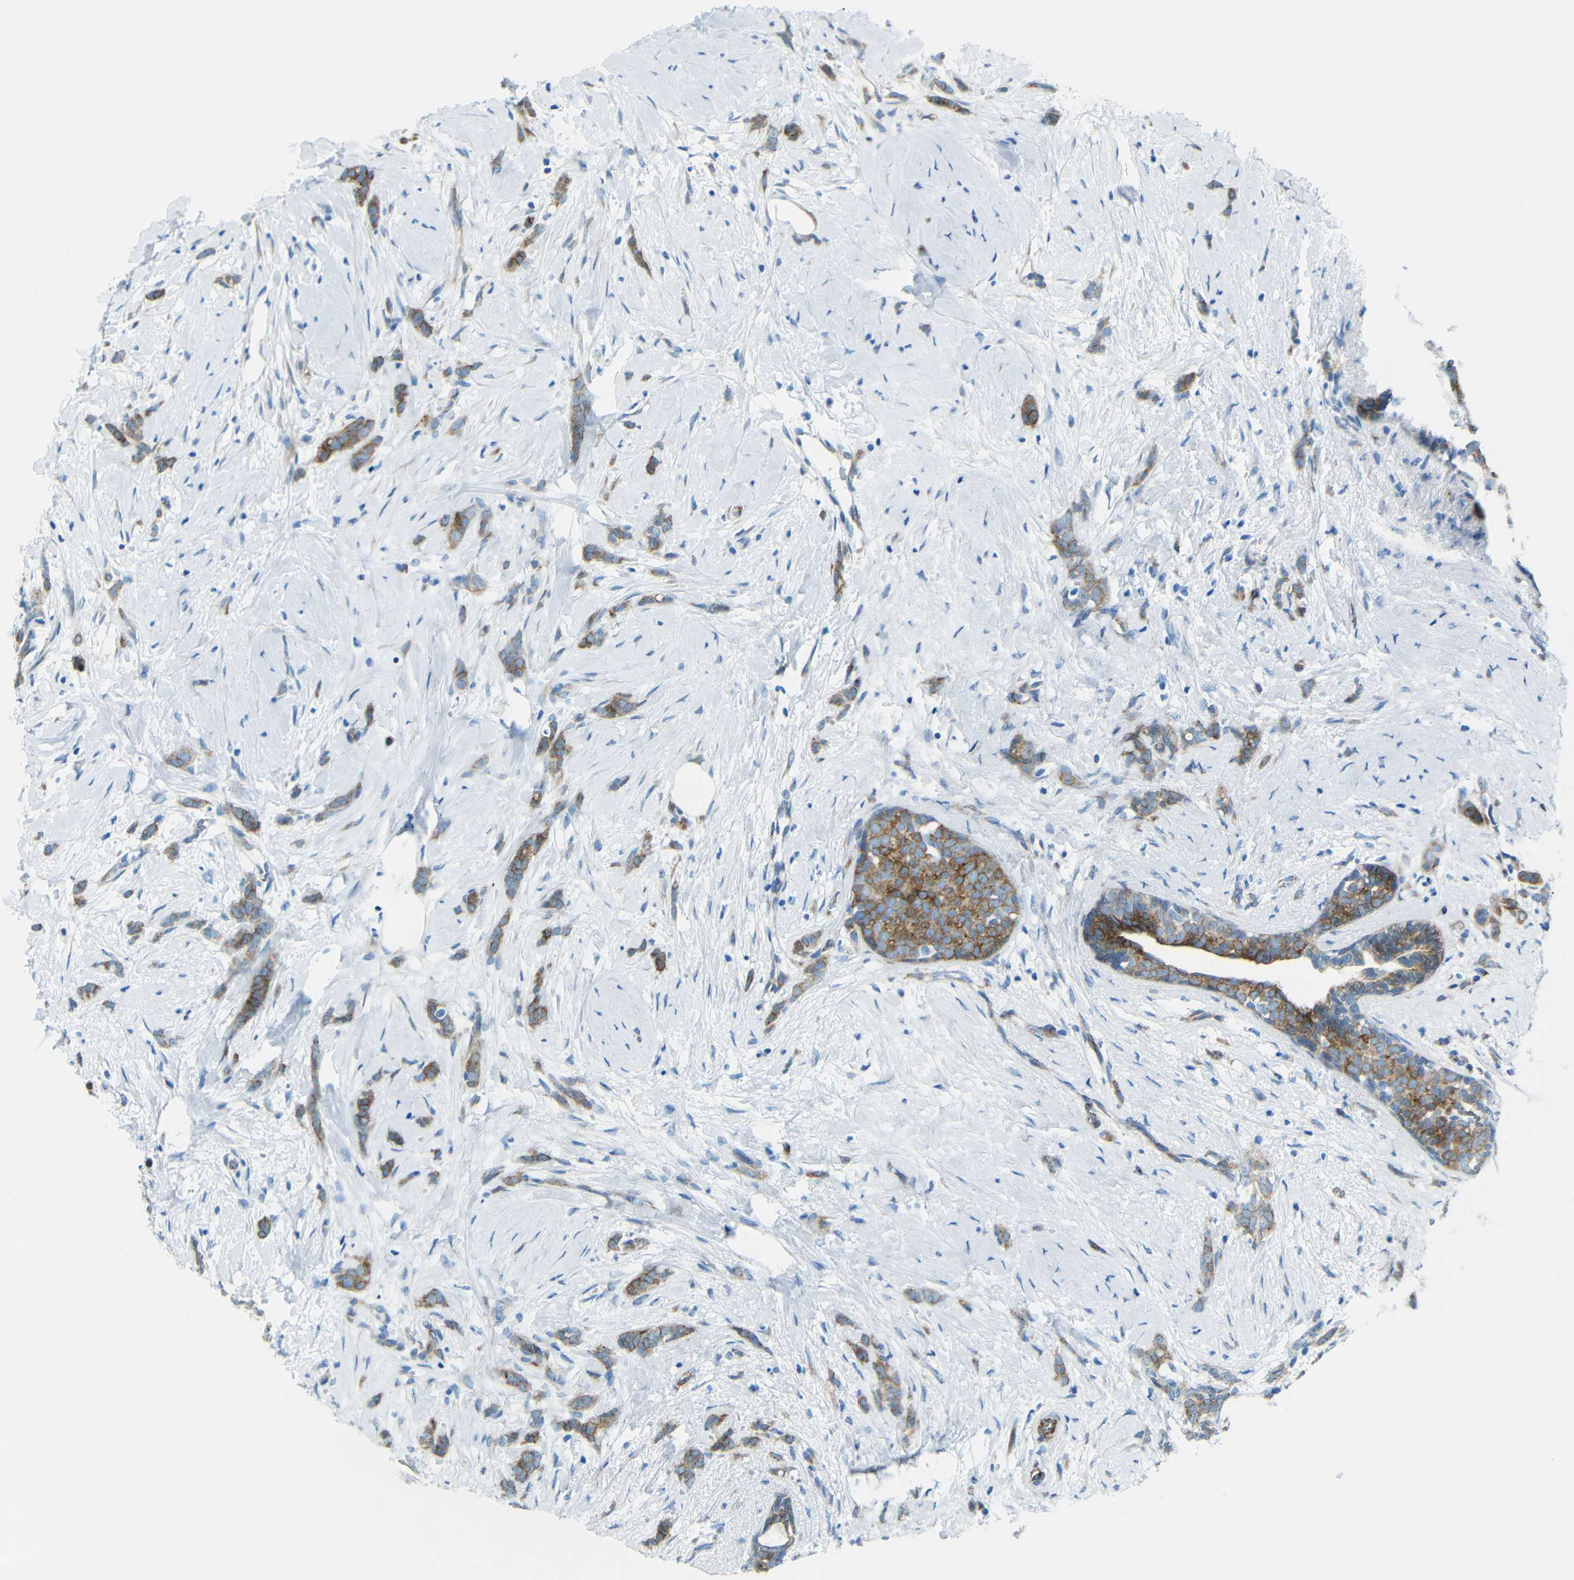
{"staining": {"intensity": "moderate", "quantity": ">75%", "location": "cytoplasmic/membranous"}, "tissue": "breast cancer", "cell_type": "Tumor cells", "image_type": "cancer", "snomed": [{"axis": "morphology", "description": "Lobular carcinoma, in situ"}, {"axis": "morphology", "description": "Lobular carcinoma"}, {"axis": "topography", "description": "Breast"}], "caption": "Tumor cells show medium levels of moderate cytoplasmic/membranous positivity in approximately >75% of cells in human lobular carcinoma (breast).", "gene": "TUBB4B", "patient": {"sex": "female", "age": 41}}